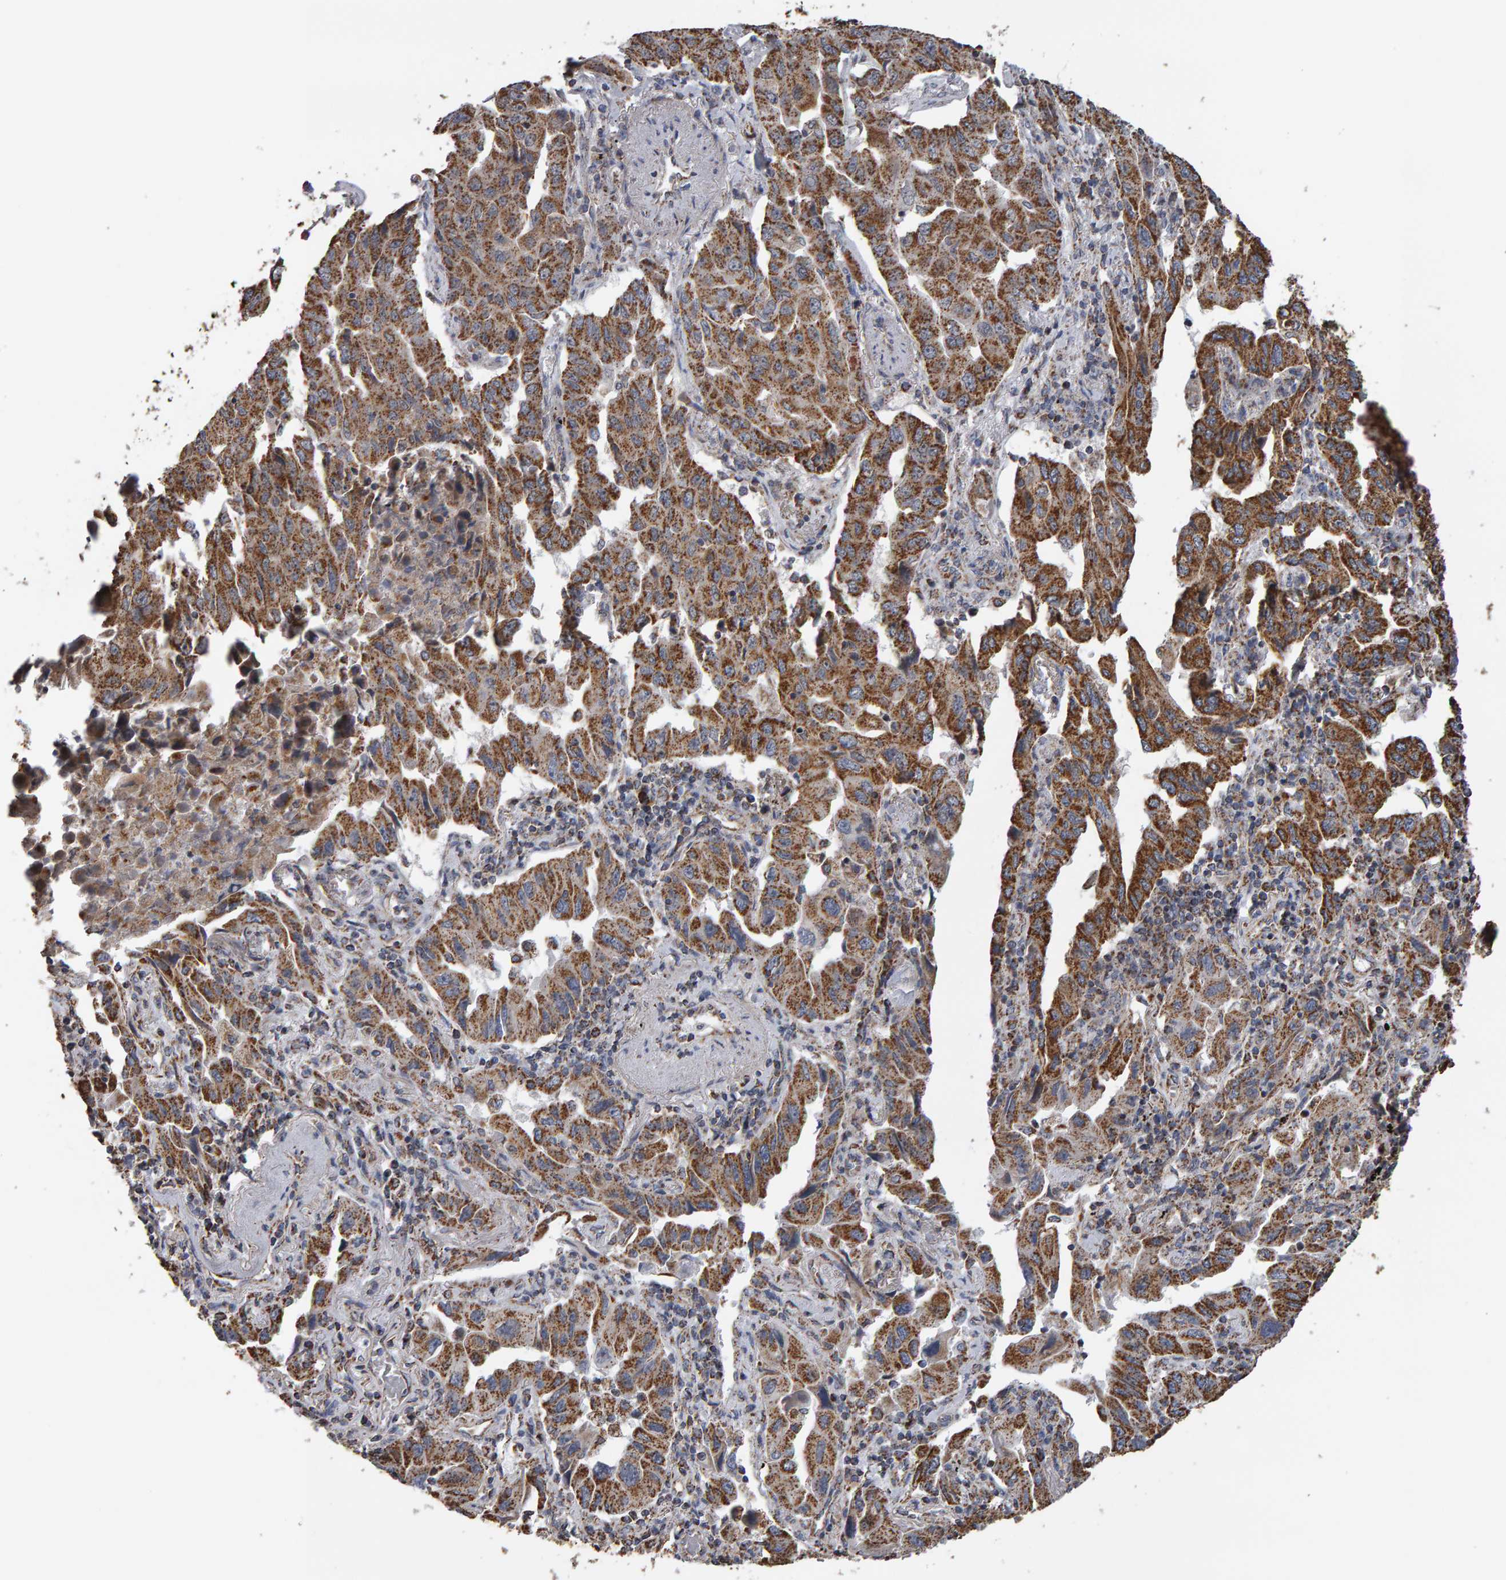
{"staining": {"intensity": "strong", "quantity": ">75%", "location": "cytoplasmic/membranous"}, "tissue": "lung cancer", "cell_type": "Tumor cells", "image_type": "cancer", "snomed": [{"axis": "morphology", "description": "Adenocarcinoma, NOS"}, {"axis": "topography", "description": "Lung"}], "caption": "High-power microscopy captured an immunohistochemistry (IHC) photomicrograph of lung cancer (adenocarcinoma), revealing strong cytoplasmic/membranous staining in approximately >75% of tumor cells. (DAB (3,3'-diaminobenzidine) = brown stain, brightfield microscopy at high magnification).", "gene": "TOM1L1", "patient": {"sex": "female", "age": 65}}